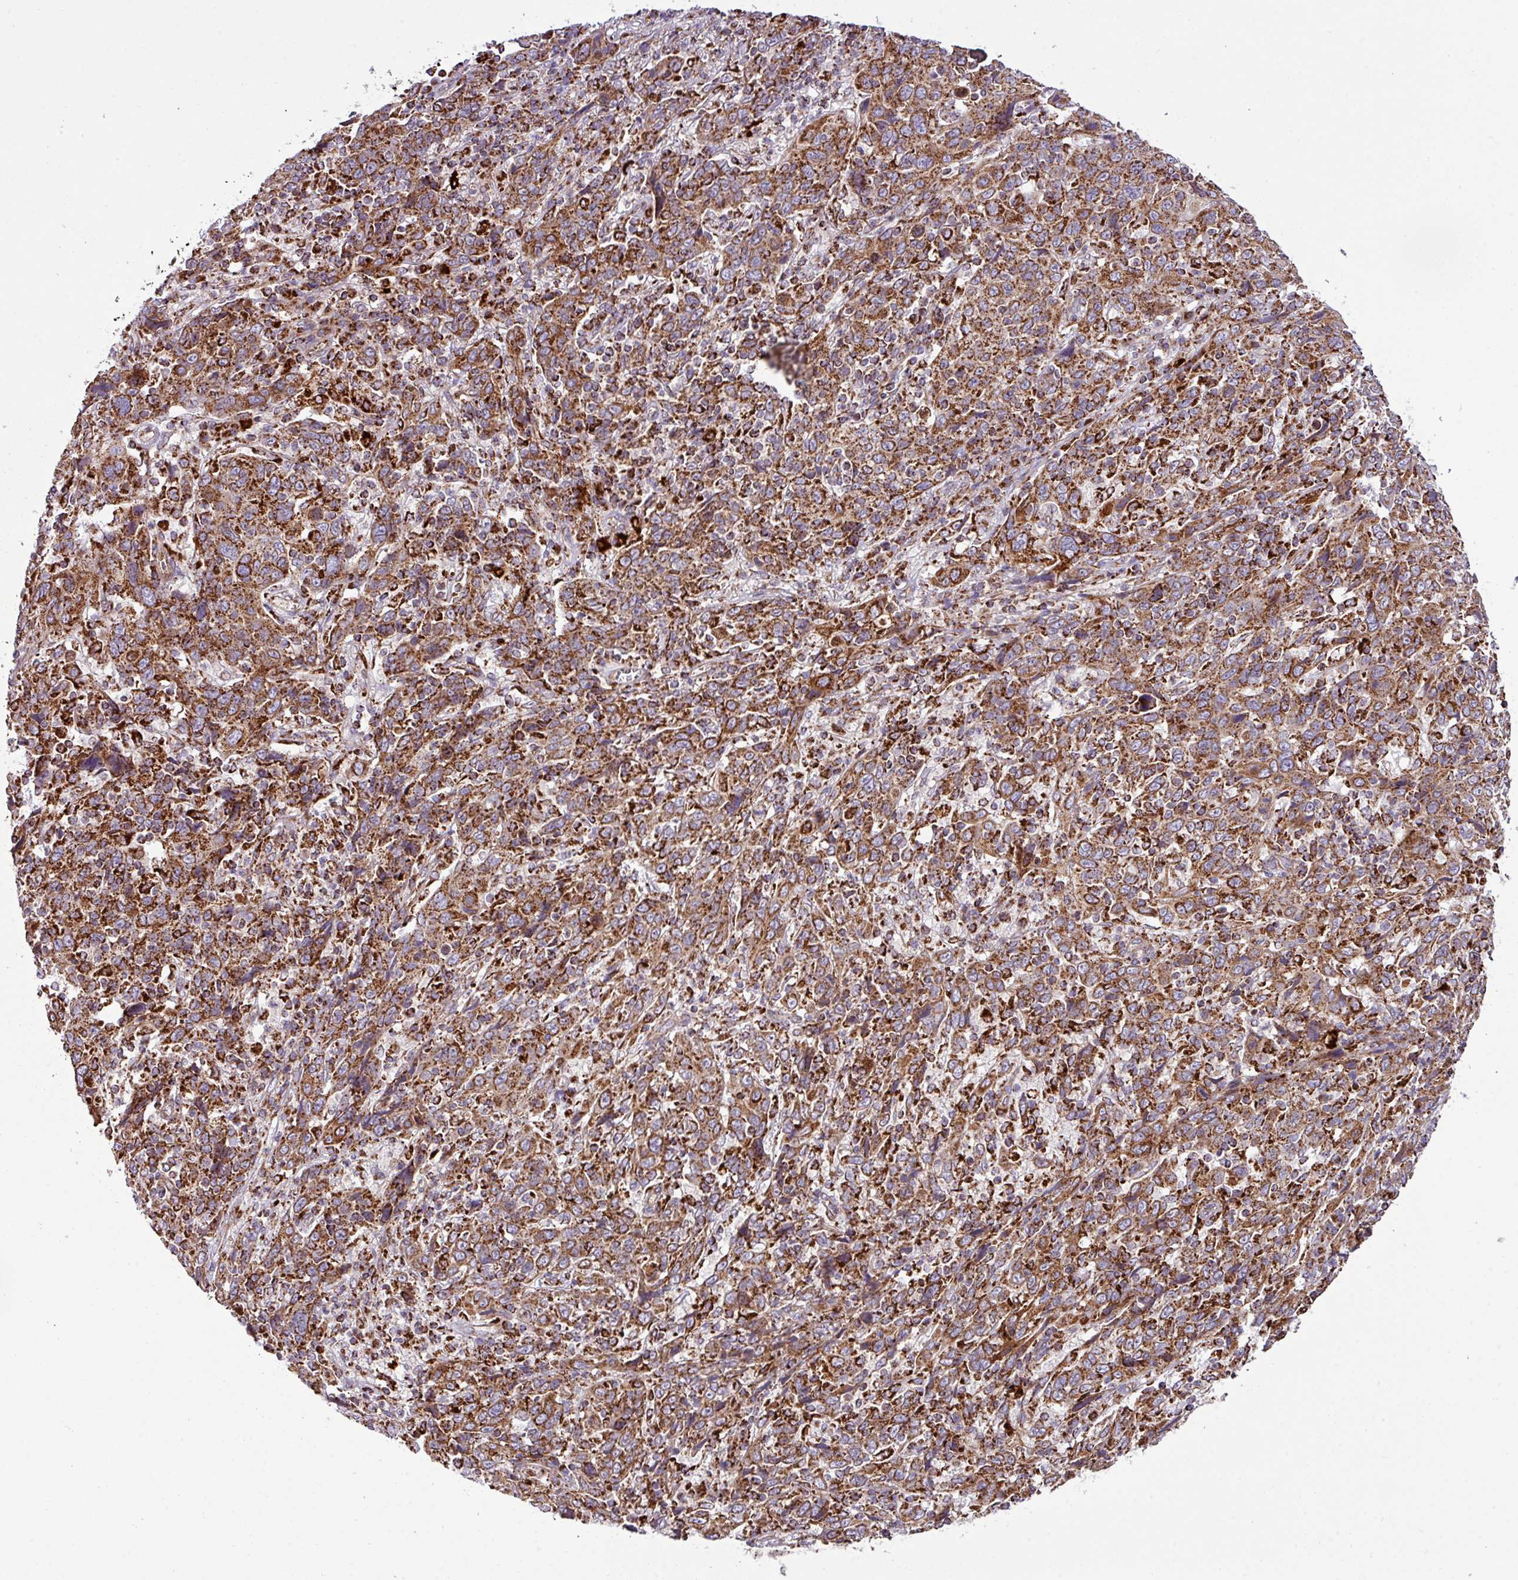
{"staining": {"intensity": "strong", "quantity": ">75%", "location": "cytoplasmic/membranous"}, "tissue": "cervical cancer", "cell_type": "Tumor cells", "image_type": "cancer", "snomed": [{"axis": "morphology", "description": "Squamous cell carcinoma, NOS"}, {"axis": "topography", "description": "Cervix"}], "caption": "About >75% of tumor cells in cervical cancer (squamous cell carcinoma) display strong cytoplasmic/membranous protein positivity as visualized by brown immunohistochemical staining.", "gene": "ZNF569", "patient": {"sex": "female", "age": 46}}